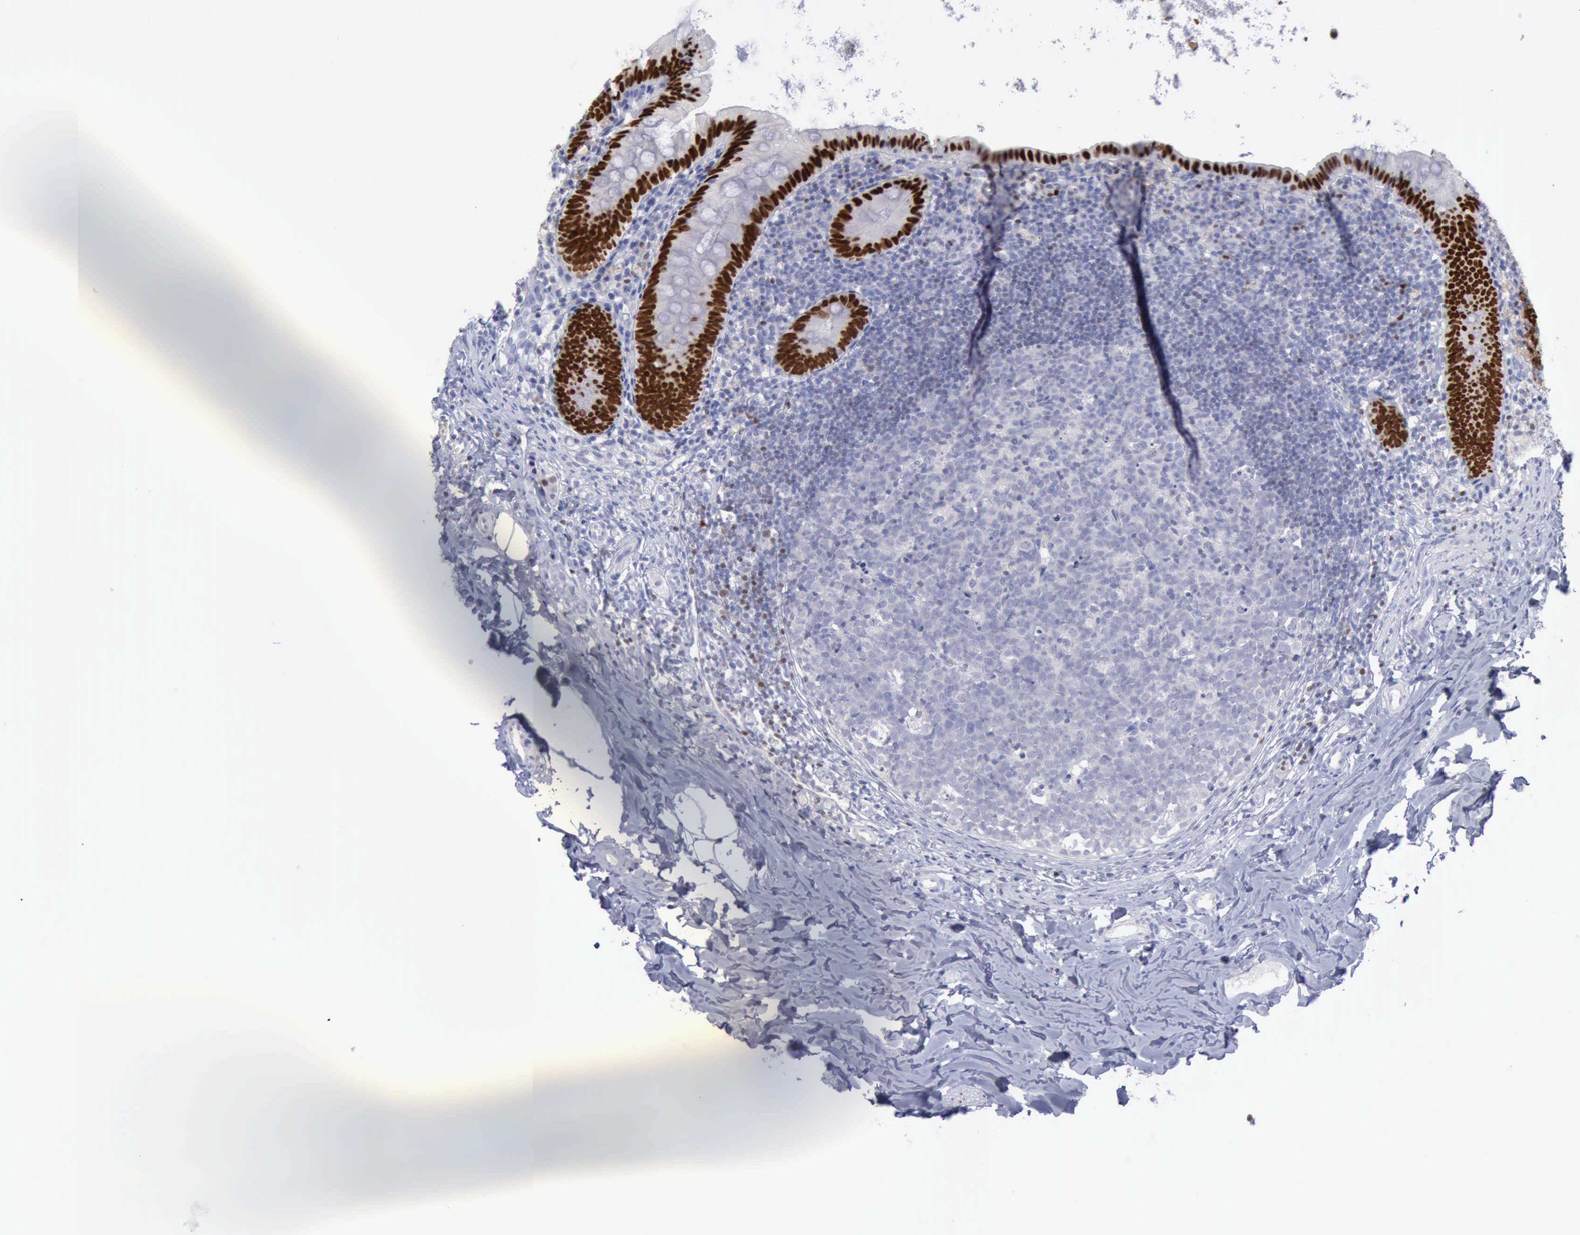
{"staining": {"intensity": "strong", "quantity": ">75%", "location": "nuclear"}, "tissue": "appendix", "cell_type": "Glandular cells", "image_type": "normal", "snomed": [{"axis": "morphology", "description": "Normal tissue, NOS"}, {"axis": "topography", "description": "Appendix"}], "caption": "The micrograph reveals immunohistochemical staining of unremarkable appendix. There is strong nuclear positivity is seen in approximately >75% of glandular cells. The staining was performed using DAB (3,3'-diaminobenzidine), with brown indicating positive protein expression. Nuclei are stained blue with hematoxylin.", "gene": "SATB2", "patient": {"sex": "female", "age": 9}}